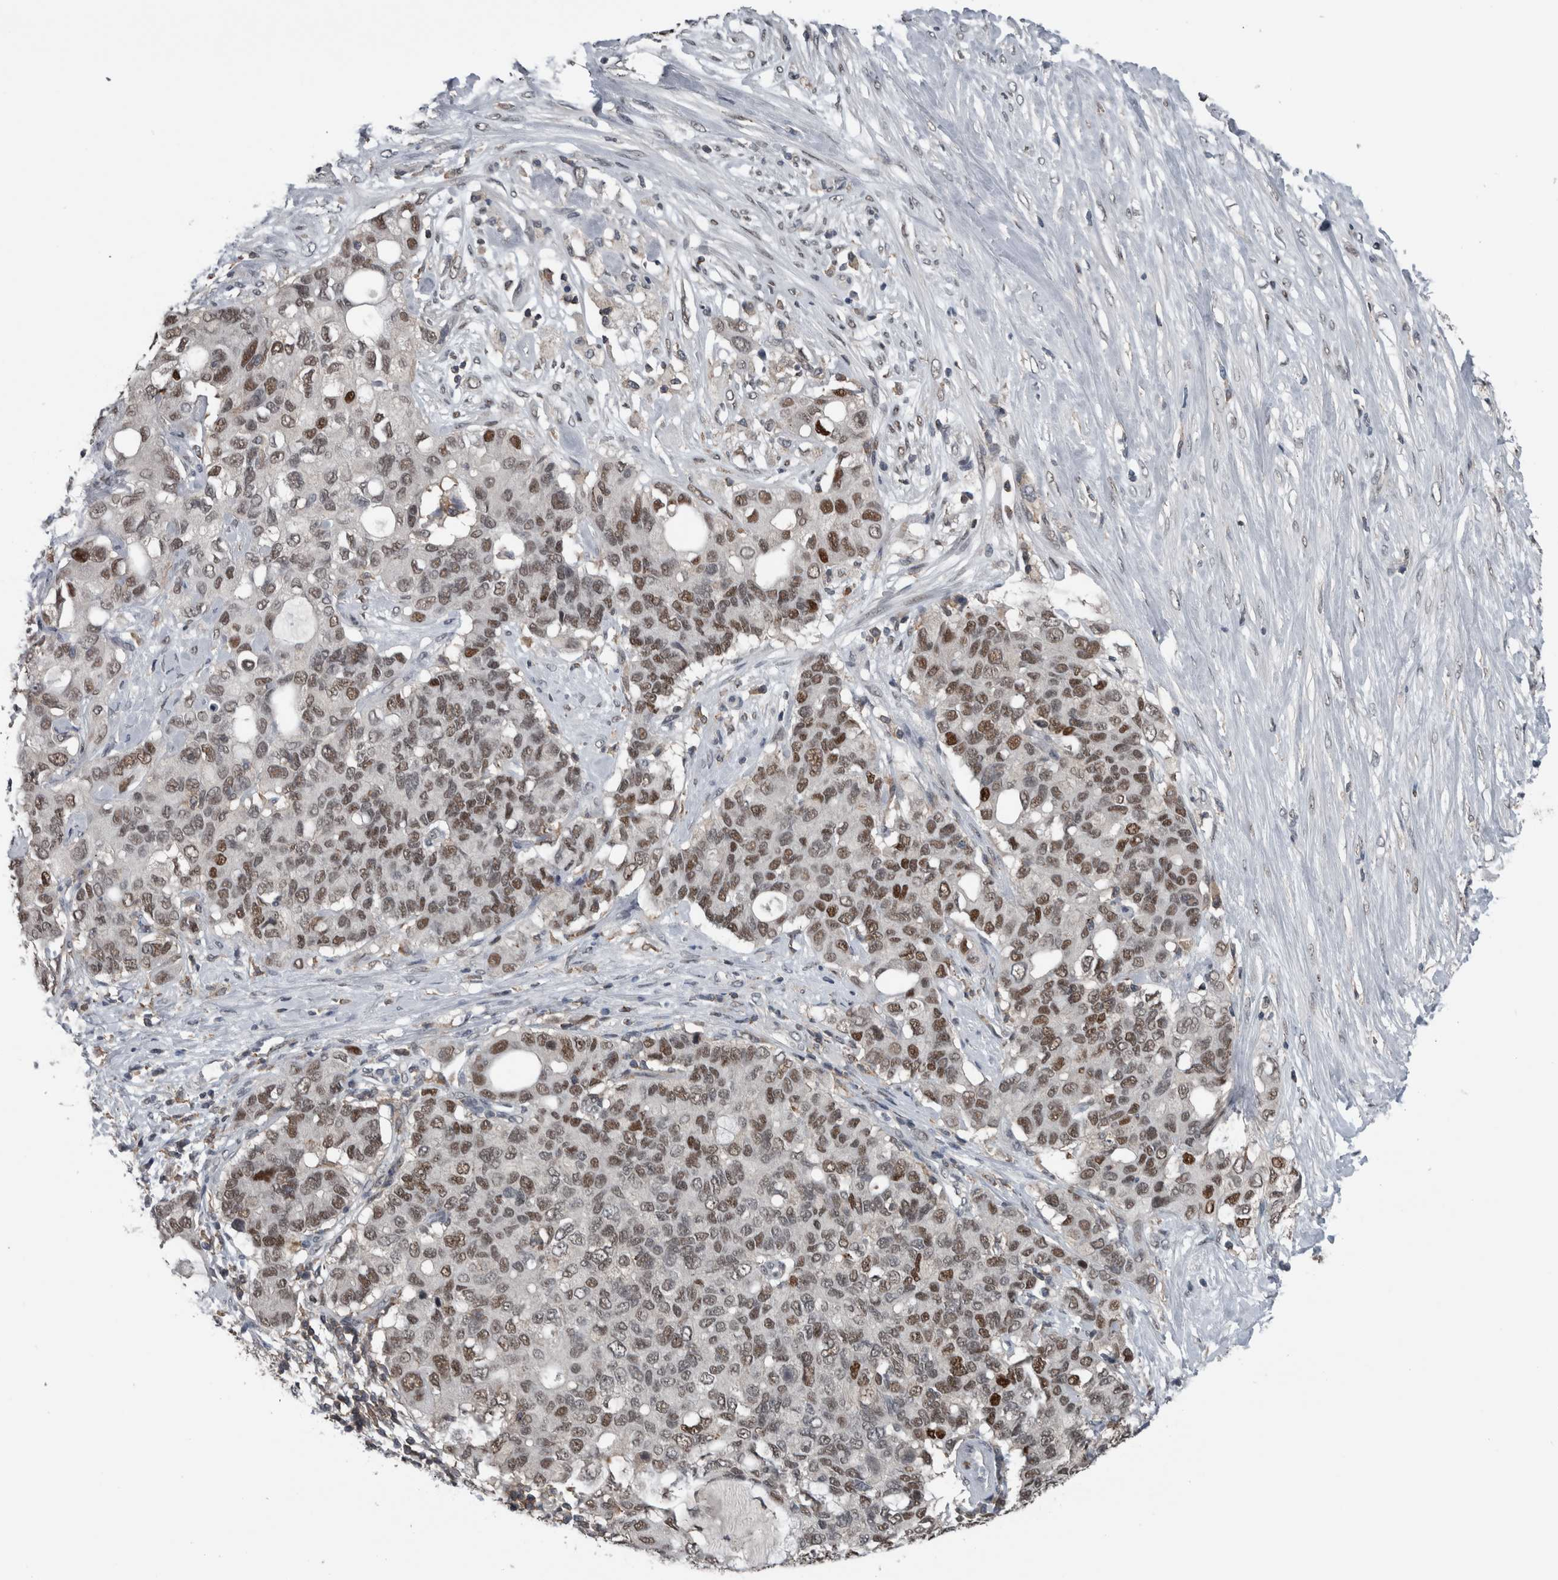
{"staining": {"intensity": "moderate", "quantity": ">75%", "location": "nuclear"}, "tissue": "pancreatic cancer", "cell_type": "Tumor cells", "image_type": "cancer", "snomed": [{"axis": "morphology", "description": "Adenocarcinoma, NOS"}, {"axis": "topography", "description": "Pancreas"}], "caption": "The histopathology image exhibits immunohistochemical staining of adenocarcinoma (pancreatic). There is moderate nuclear expression is appreciated in approximately >75% of tumor cells.", "gene": "ZBTB21", "patient": {"sex": "female", "age": 56}}